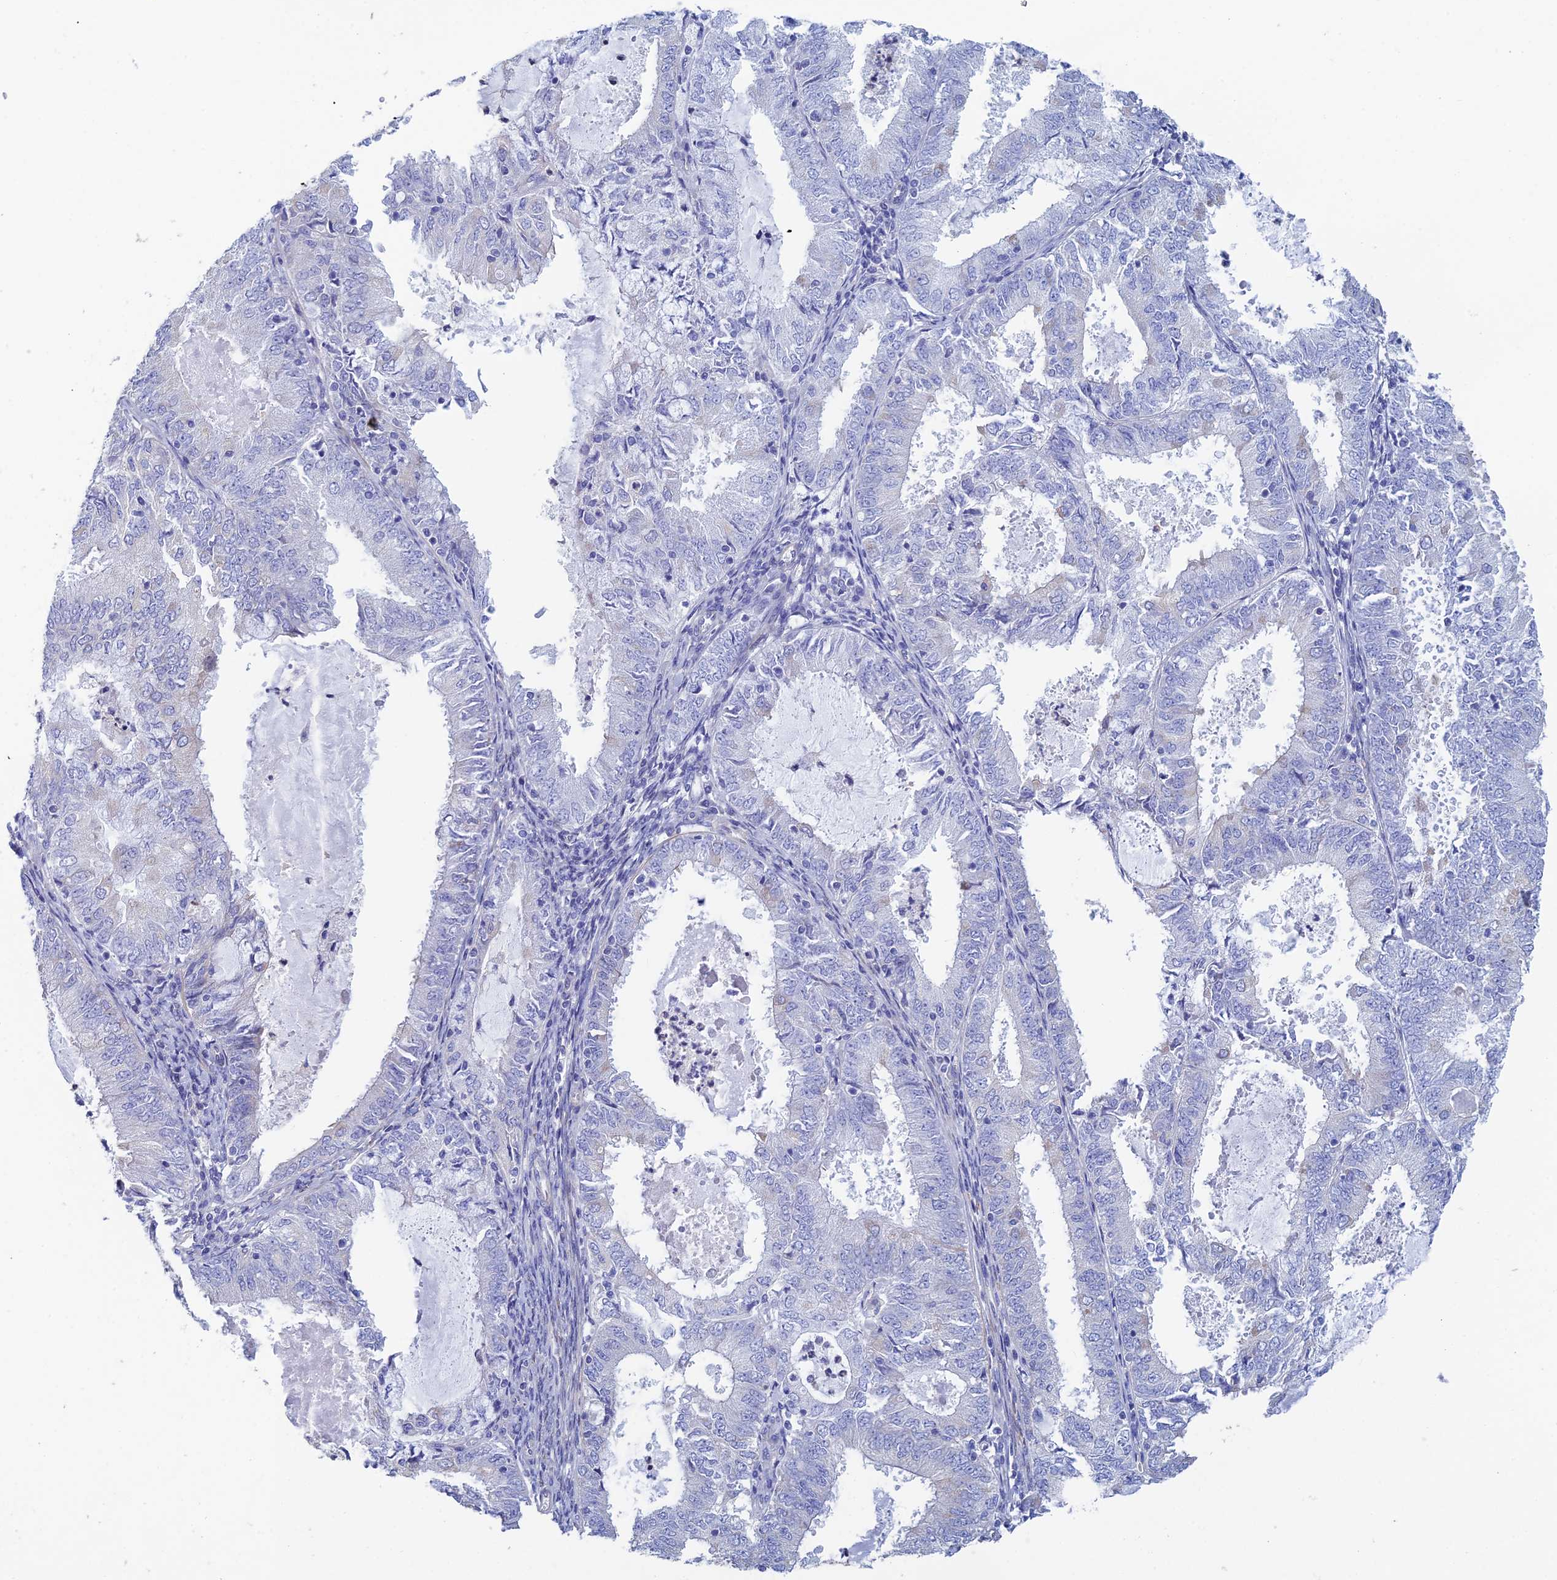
{"staining": {"intensity": "negative", "quantity": "none", "location": "none"}, "tissue": "endometrial cancer", "cell_type": "Tumor cells", "image_type": "cancer", "snomed": [{"axis": "morphology", "description": "Adenocarcinoma, NOS"}, {"axis": "topography", "description": "Endometrium"}], "caption": "An immunohistochemistry micrograph of endometrial cancer (adenocarcinoma) is shown. There is no staining in tumor cells of endometrial cancer (adenocarcinoma). (DAB (3,3'-diaminobenzidine) immunohistochemistry visualized using brightfield microscopy, high magnification).", "gene": "PCDHA8", "patient": {"sex": "female", "age": 57}}